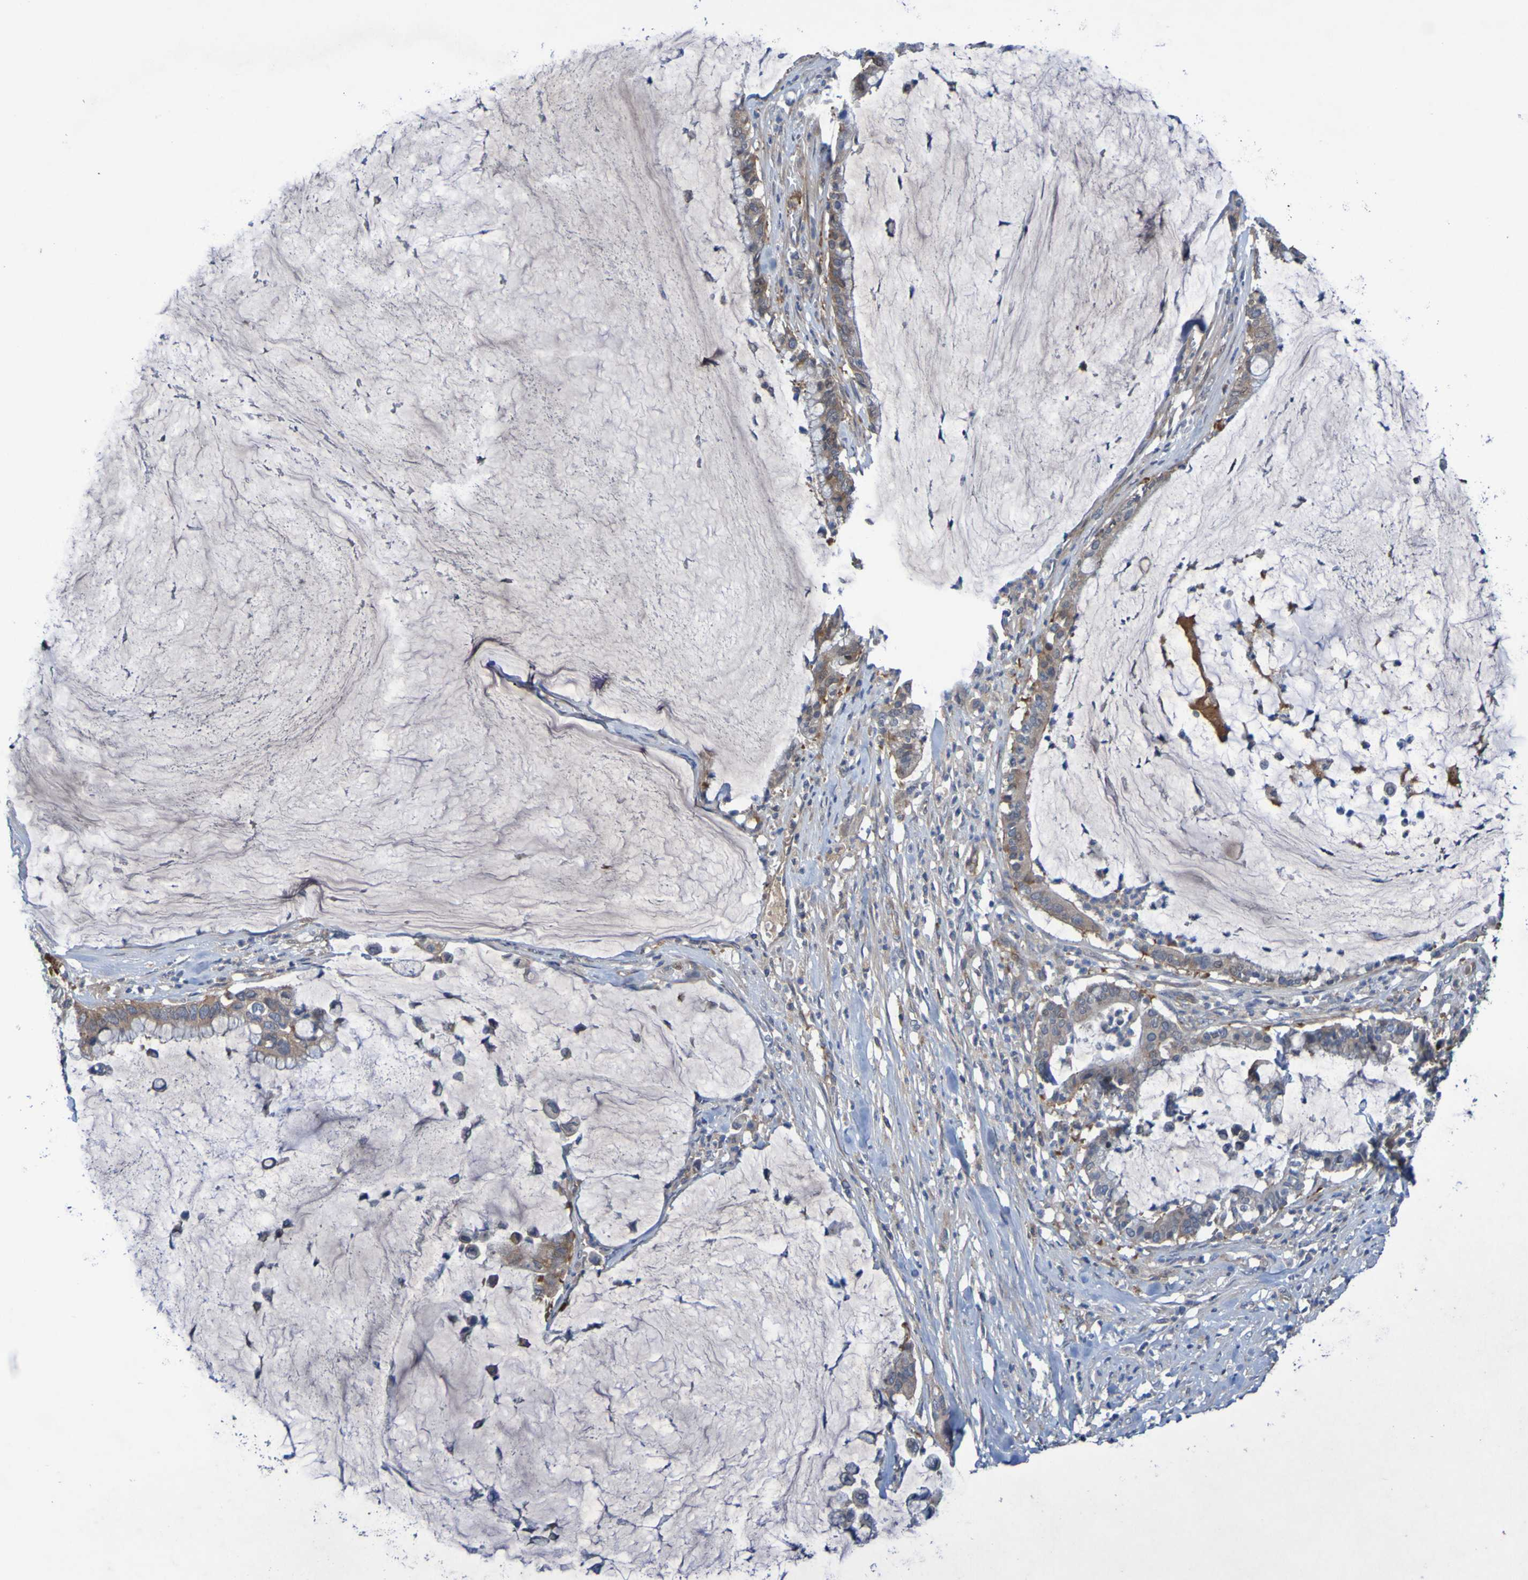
{"staining": {"intensity": "weak", "quantity": ">75%", "location": "cytoplasmic/membranous"}, "tissue": "pancreatic cancer", "cell_type": "Tumor cells", "image_type": "cancer", "snomed": [{"axis": "morphology", "description": "Adenocarcinoma, NOS"}, {"axis": "topography", "description": "Pancreas"}], "caption": "Pancreatic cancer stained with DAB (3,3'-diaminobenzidine) immunohistochemistry demonstrates low levels of weak cytoplasmic/membranous staining in about >75% of tumor cells. (brown staining indicates protein expression, while blue staining denotes nuclei).", "gene": "SDK1", "patient": {"sex": "male", "age": 41}}